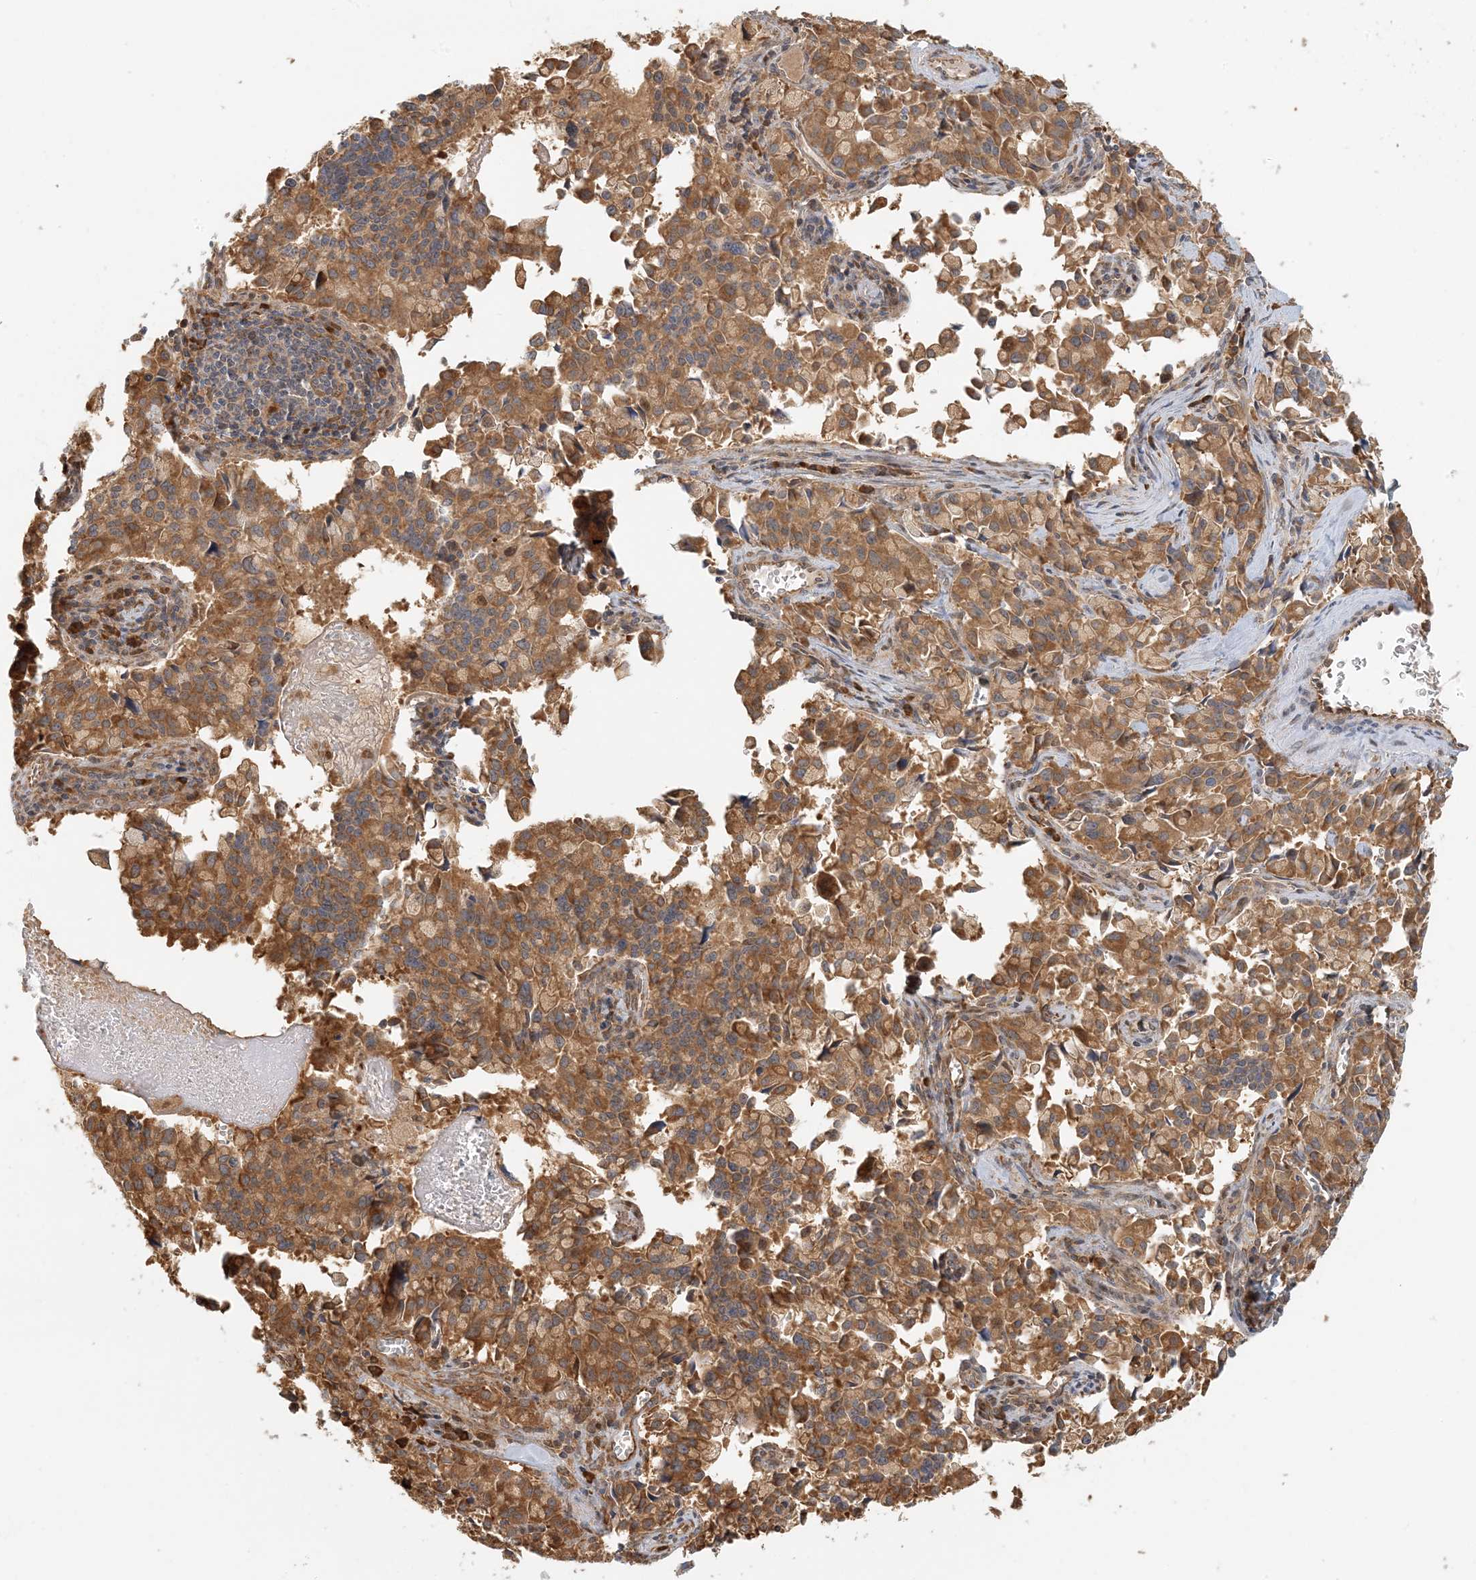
{"staining": {"intensity": "moderate", "quantity": ">75%", "location": "cytoplasmic/membranous"}, "tissue": "pancreatic cancer", "cell_type": "Tumor cells", "image_type": "cancer", "snomed": [{"axis": "morphology", "description": "Adenocarcinoma, NOS"}, {"axis": "topography", "description": "Pancreas"}], "caption": "Protein analysis of pancreatic cancer (adenocarcinoma) tissue exhibits moderate cytoplasmic/membranous positivity in approximately >75% of tumor cells. The staining is performed using DAB brown chromogen to label protein expression. The nuclei are counter-stained blue using hematoxylin.", "gene": "HNMT", "patient": {"sex": "male", "age": 65}}